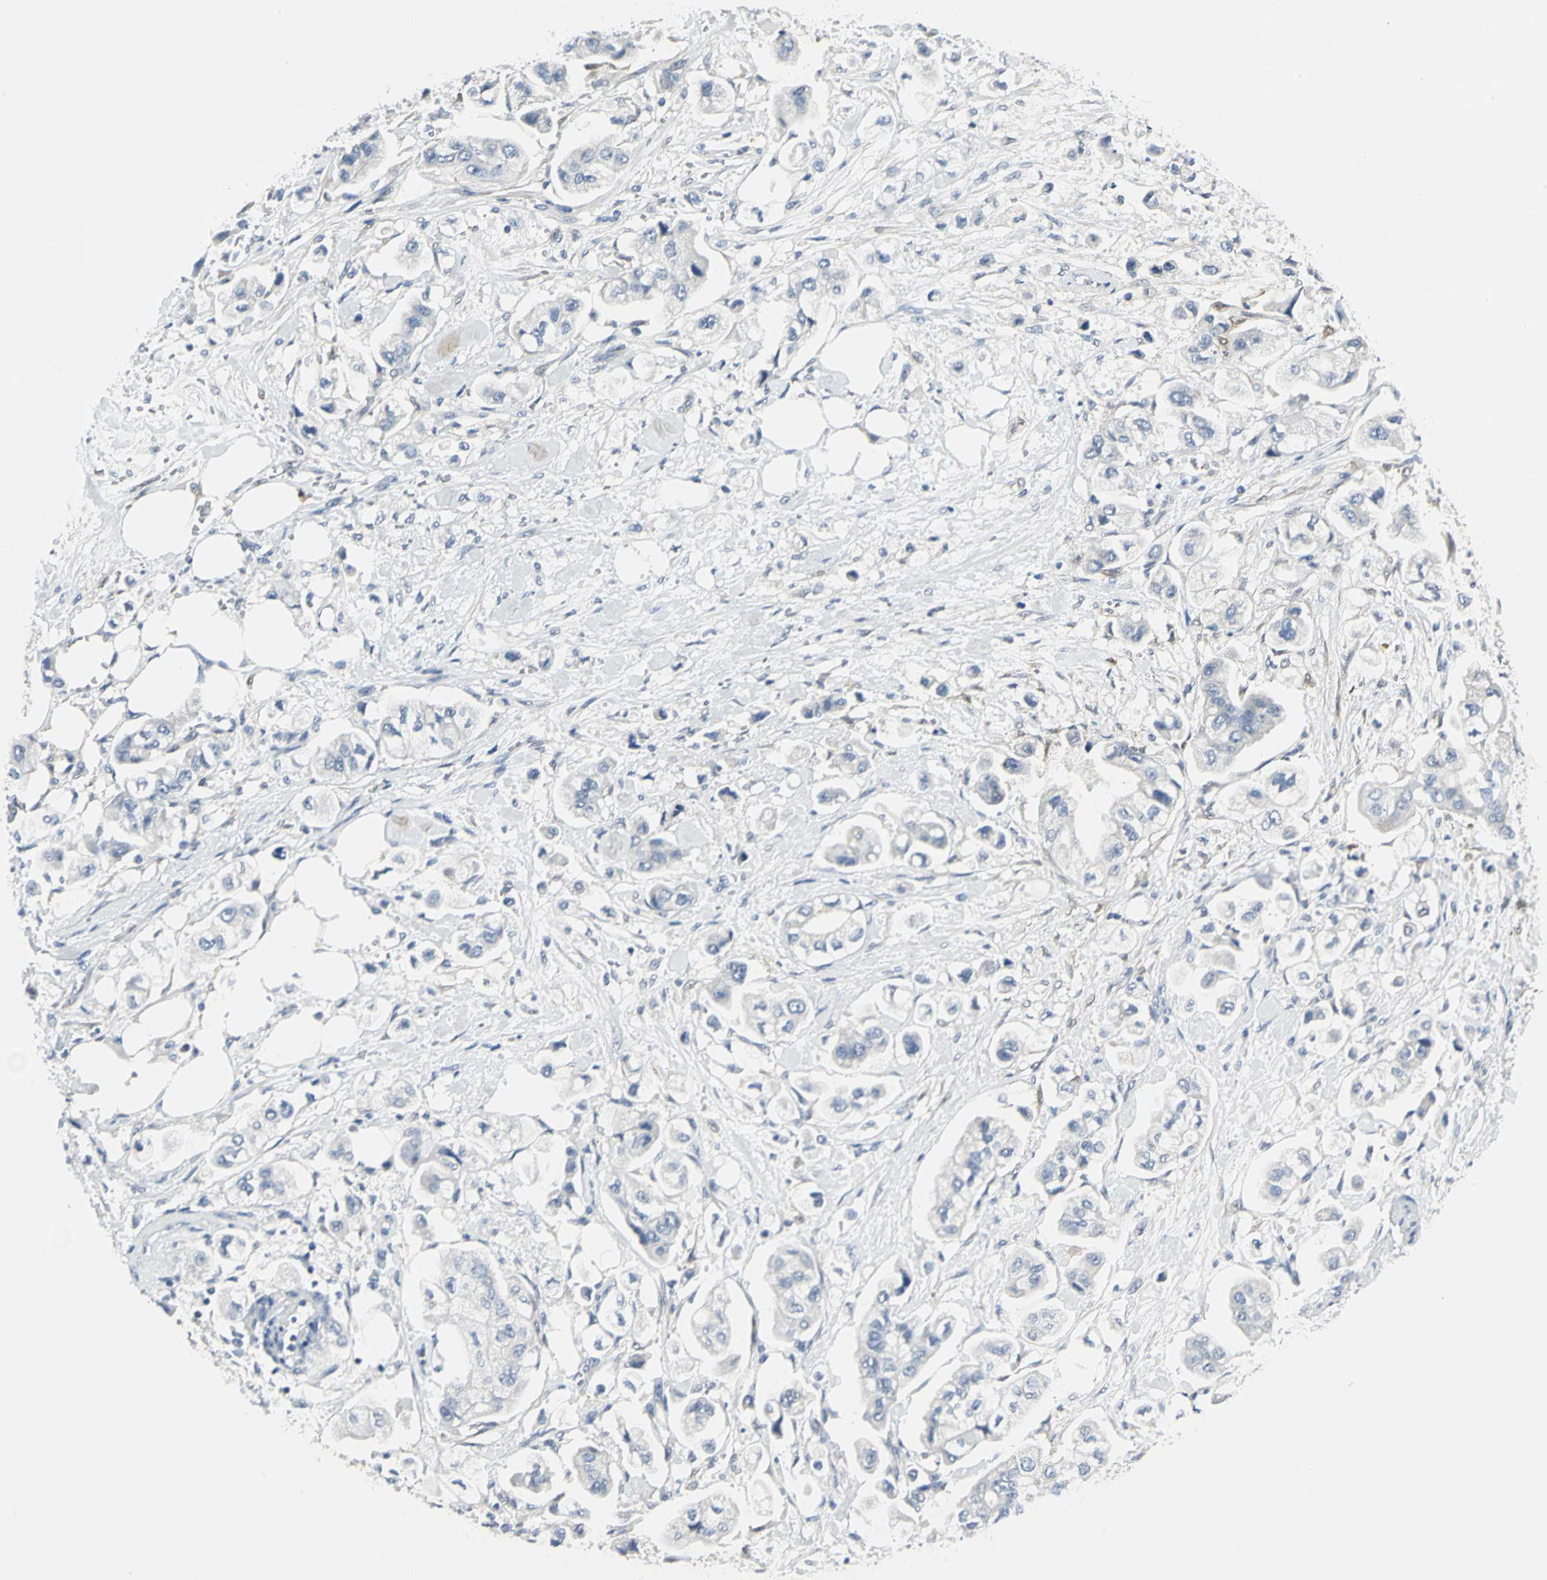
{"staining": {"intensity": "negative", "quantity": "none", "location": "none"}, "tissue": "stomach cancer", "cell_type": "Tumor cells", "image_type": "cancer", "snomed": [{"axis": "morphology", "description": "Adenocarcinoma, NOS"}, {"axis": "topography", "description": "Stomach"}], "caption": "Tumor cells show no significant protein positivity in adenocarcinoma (stomach).", "gene": "UCHL1", "patient": {"sex": "male", "age": 62}}